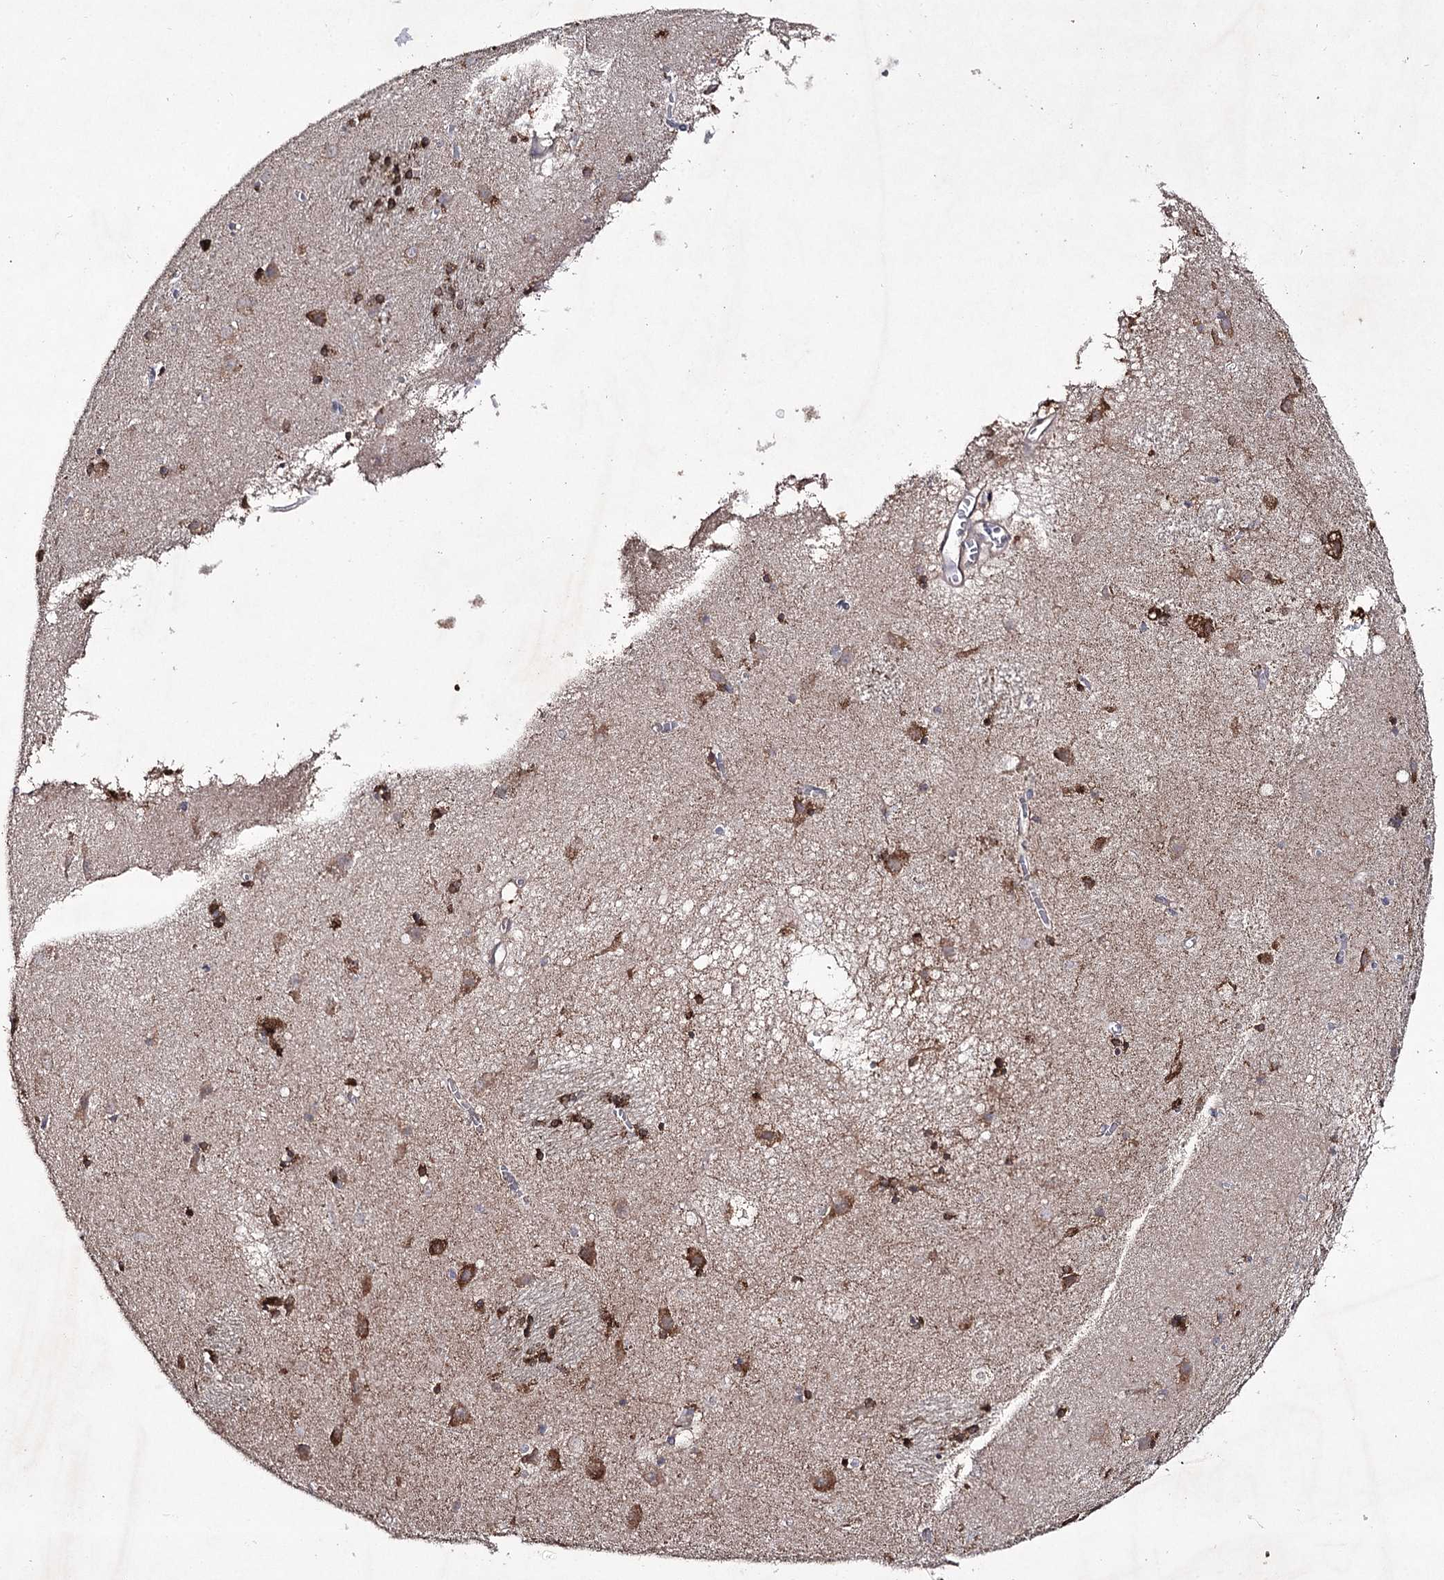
{"staining": {"intensity": "strong", "quantity": "25%-75%", "location": "cytoplasmic/membranous"}, "tissue": "caudate", "cell_type": "Glial cells", "image_type": "normal", "snomed": [{"axis": "morphology", "description": "Normal tissue, NOS"}, {"axis": "topography", "description": "Lateral ventricle wall"}], "caption": "Immunohistochemistry of normal caudate shows high levels of strong cytoplasmic/membranous staining in about 25%-75% of glial cells.", "gene": "SEMA4G", "patient": {"sex": "male", "age": 70}}